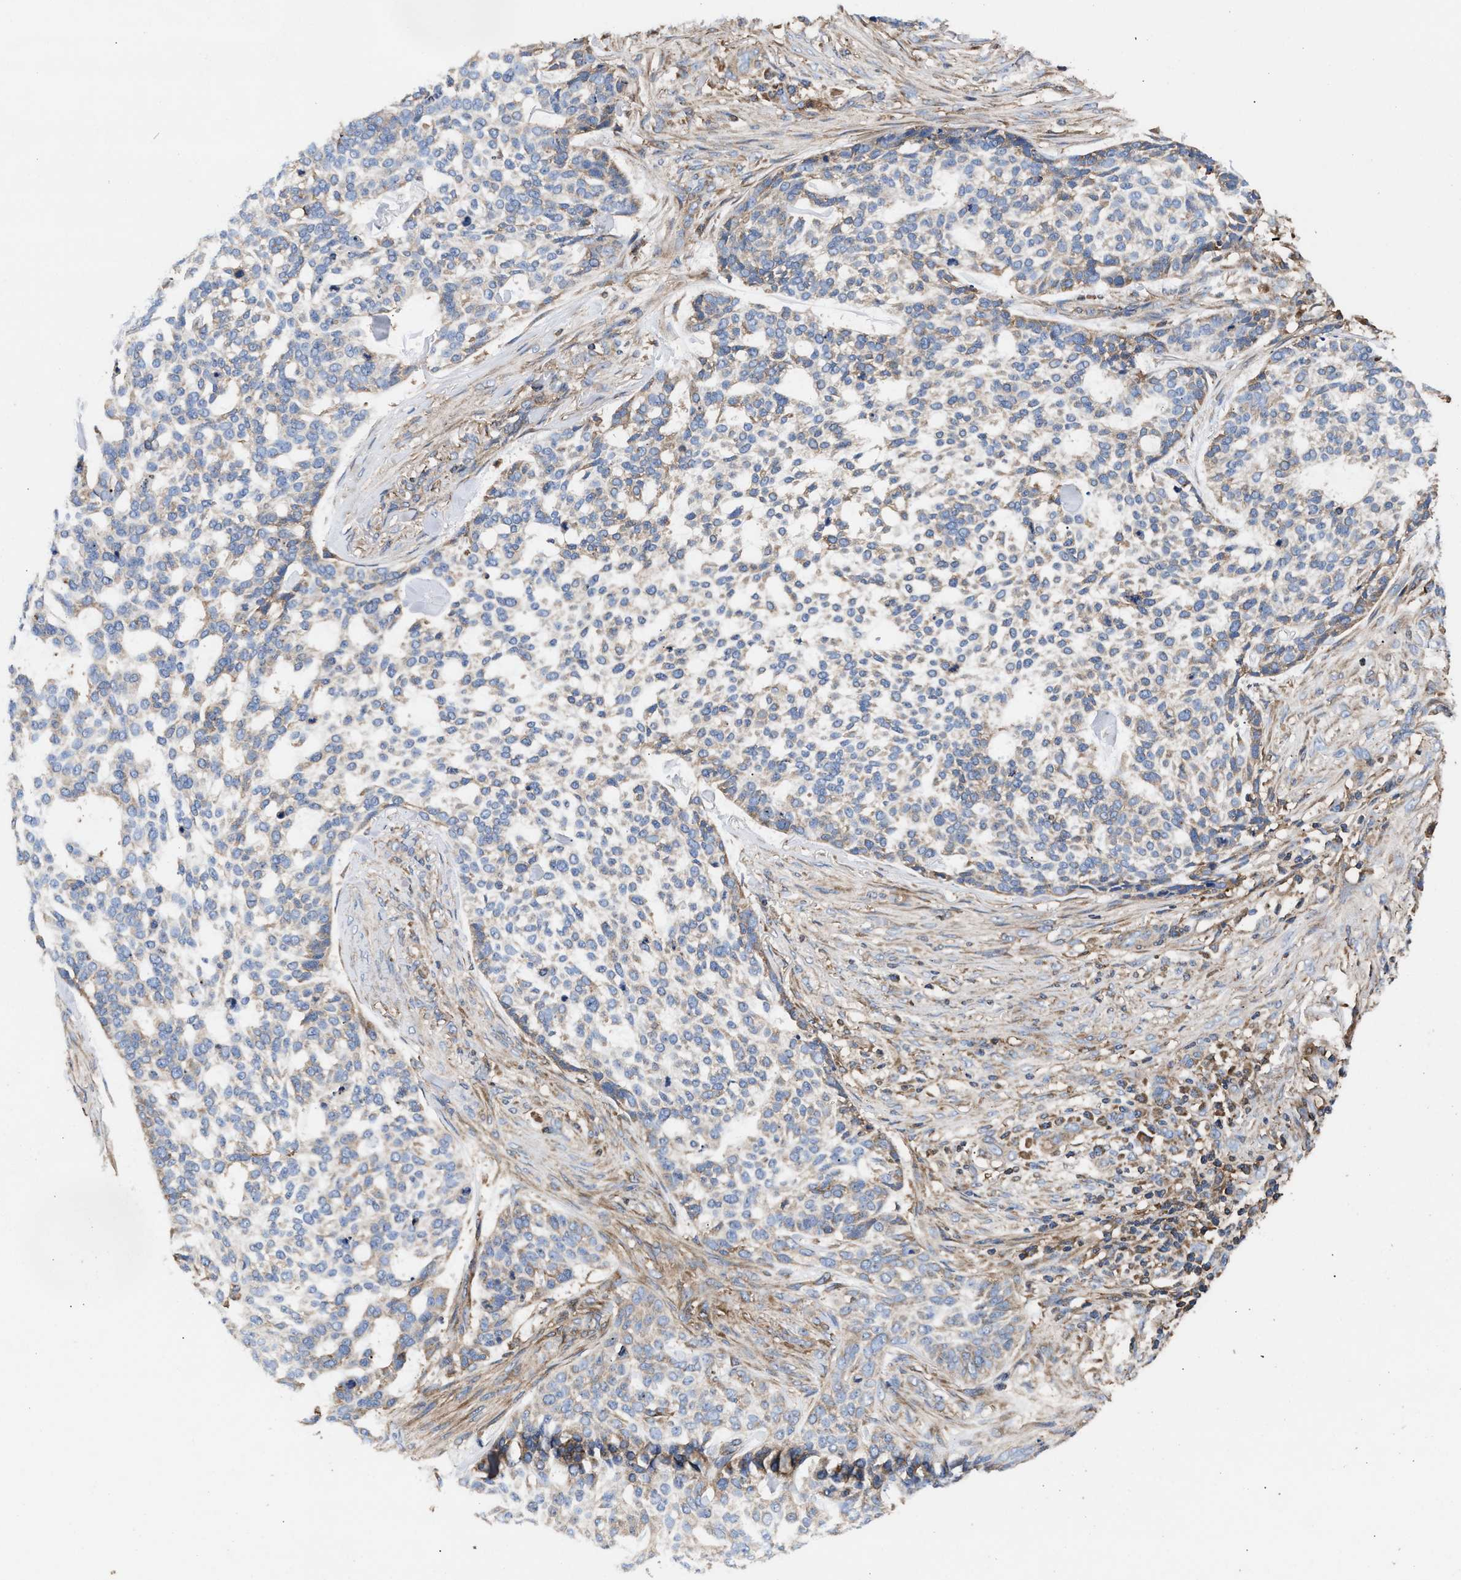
{"staining": {"intensity": "moderate", "quantity": "<25%", "location": "cytoplasmic/membranous"}, "tissue": "skin cancer", "cell_type": "Tumor cells", "image_type": "cancer", "snomed": [{"axis": "morphology", "description": "Basal cell carcinoma"}, {"axis": "topography", "description": "Skin"}], "caption": "Skin cancer was stained to show a protein in brown. There is low levels of moderate cytoplasmic/membranous positivity in approximately <25% of tumor cells. The staining was performed using DAB (3,3'-diaminobenzidine) to visualize the protein expression in brown, while the nuclei were stained in blue with hematoxylin (Magnification: 20x).", "gene": "KYAT1", "patient": {"sex": "female", "age": 64}}